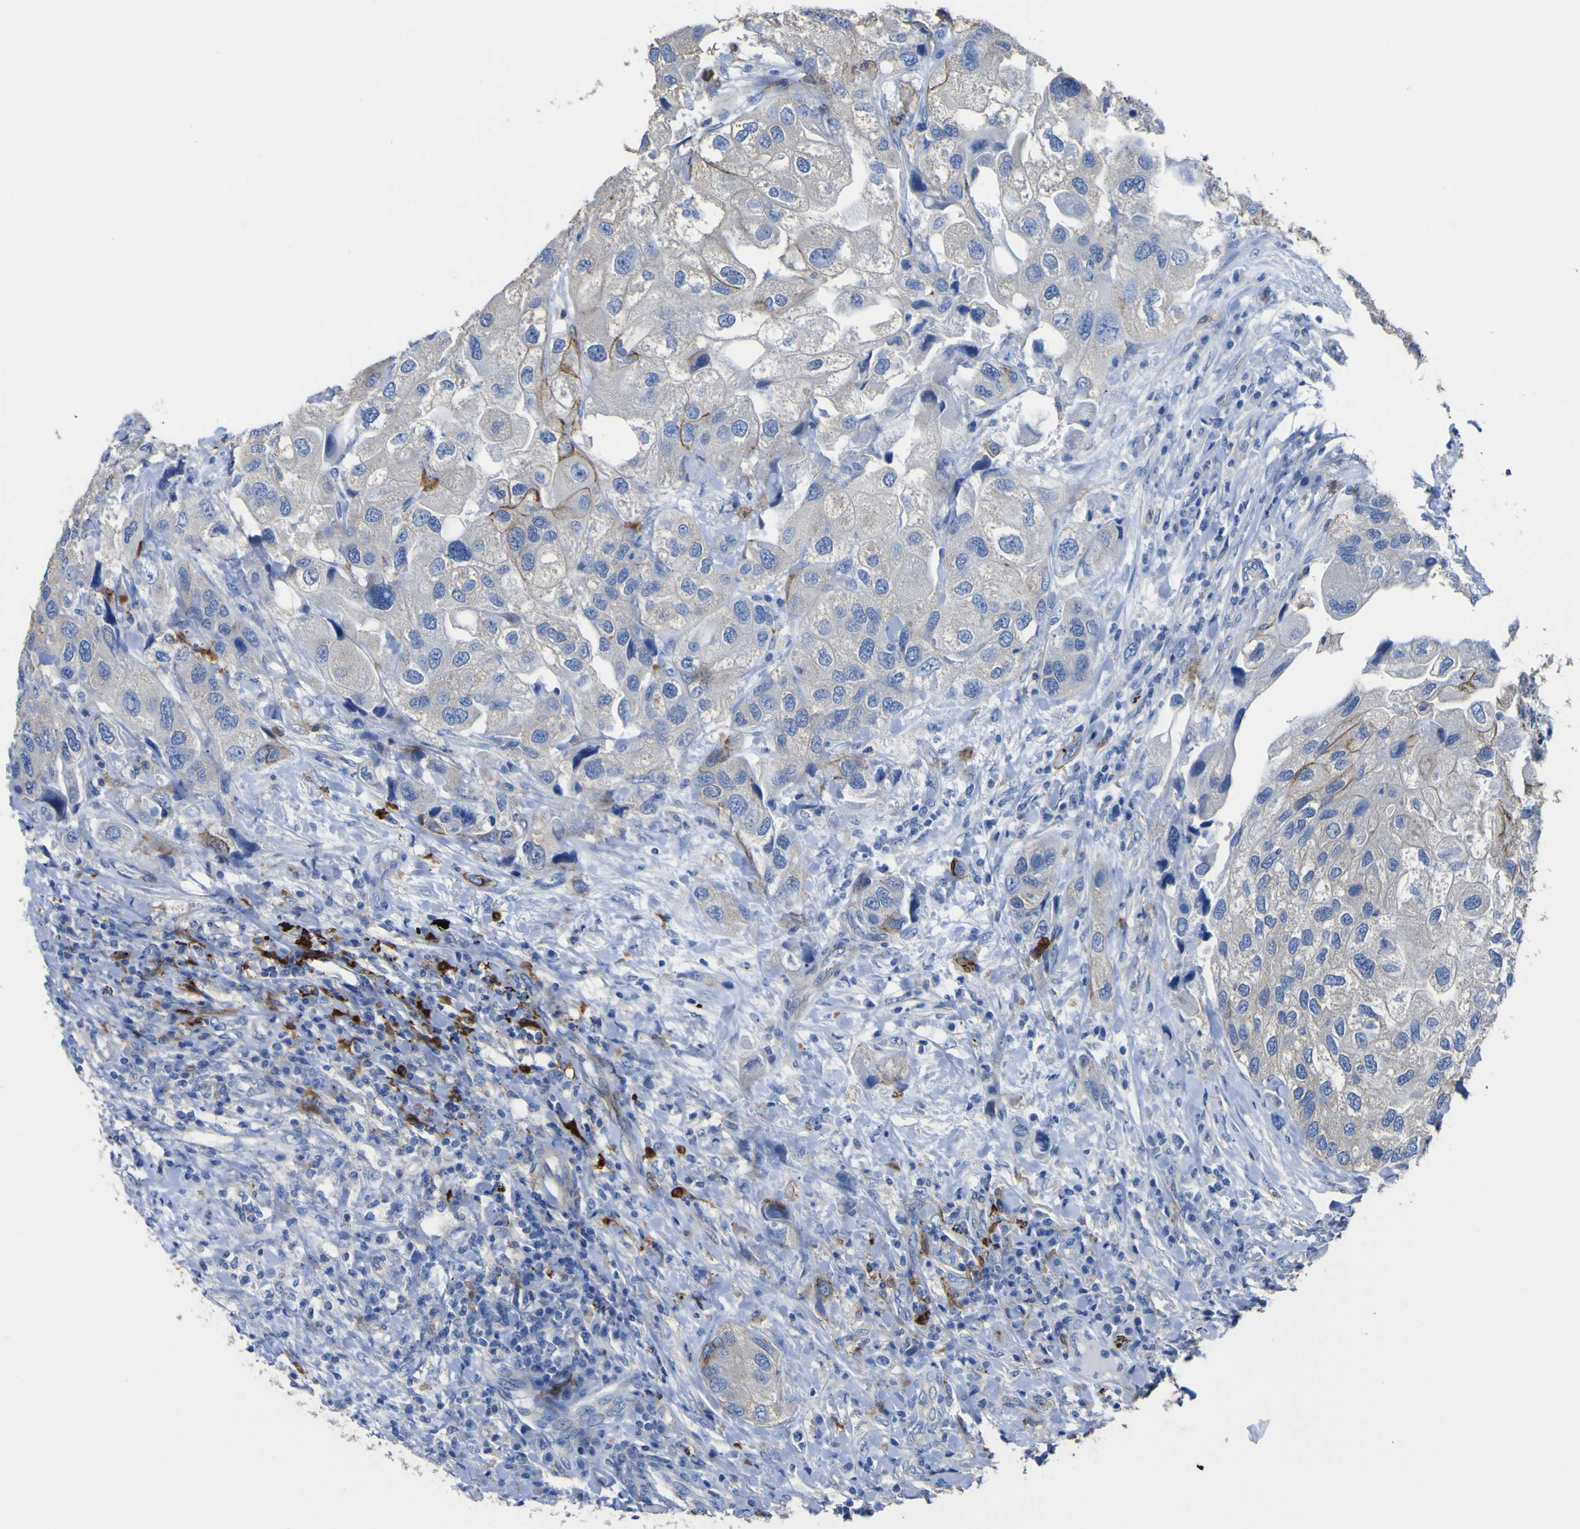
{"staining": {"intensity": "weak", "quantity": "<25%", "location": "cytoplasmic/membranous"}, "tissue": "urothelial cancer", "cell_type": "Tumor cells", "image_type": "cancer", "snomed": [{"axis": "morphology", "description": "Urothelial carcinoma, High grade"}, {"axis": "topography", "description": "Urinary bladder"}], "caption": "A high-resolution histopathology image shows IHC staining of urothelial cancer, which displays no significant staining in tumor cells. (Immunohistochemistry, brightfield microscopy, high magnification).", "gene": "AGO4", "patient": {"sex": "female", "age": 64}}